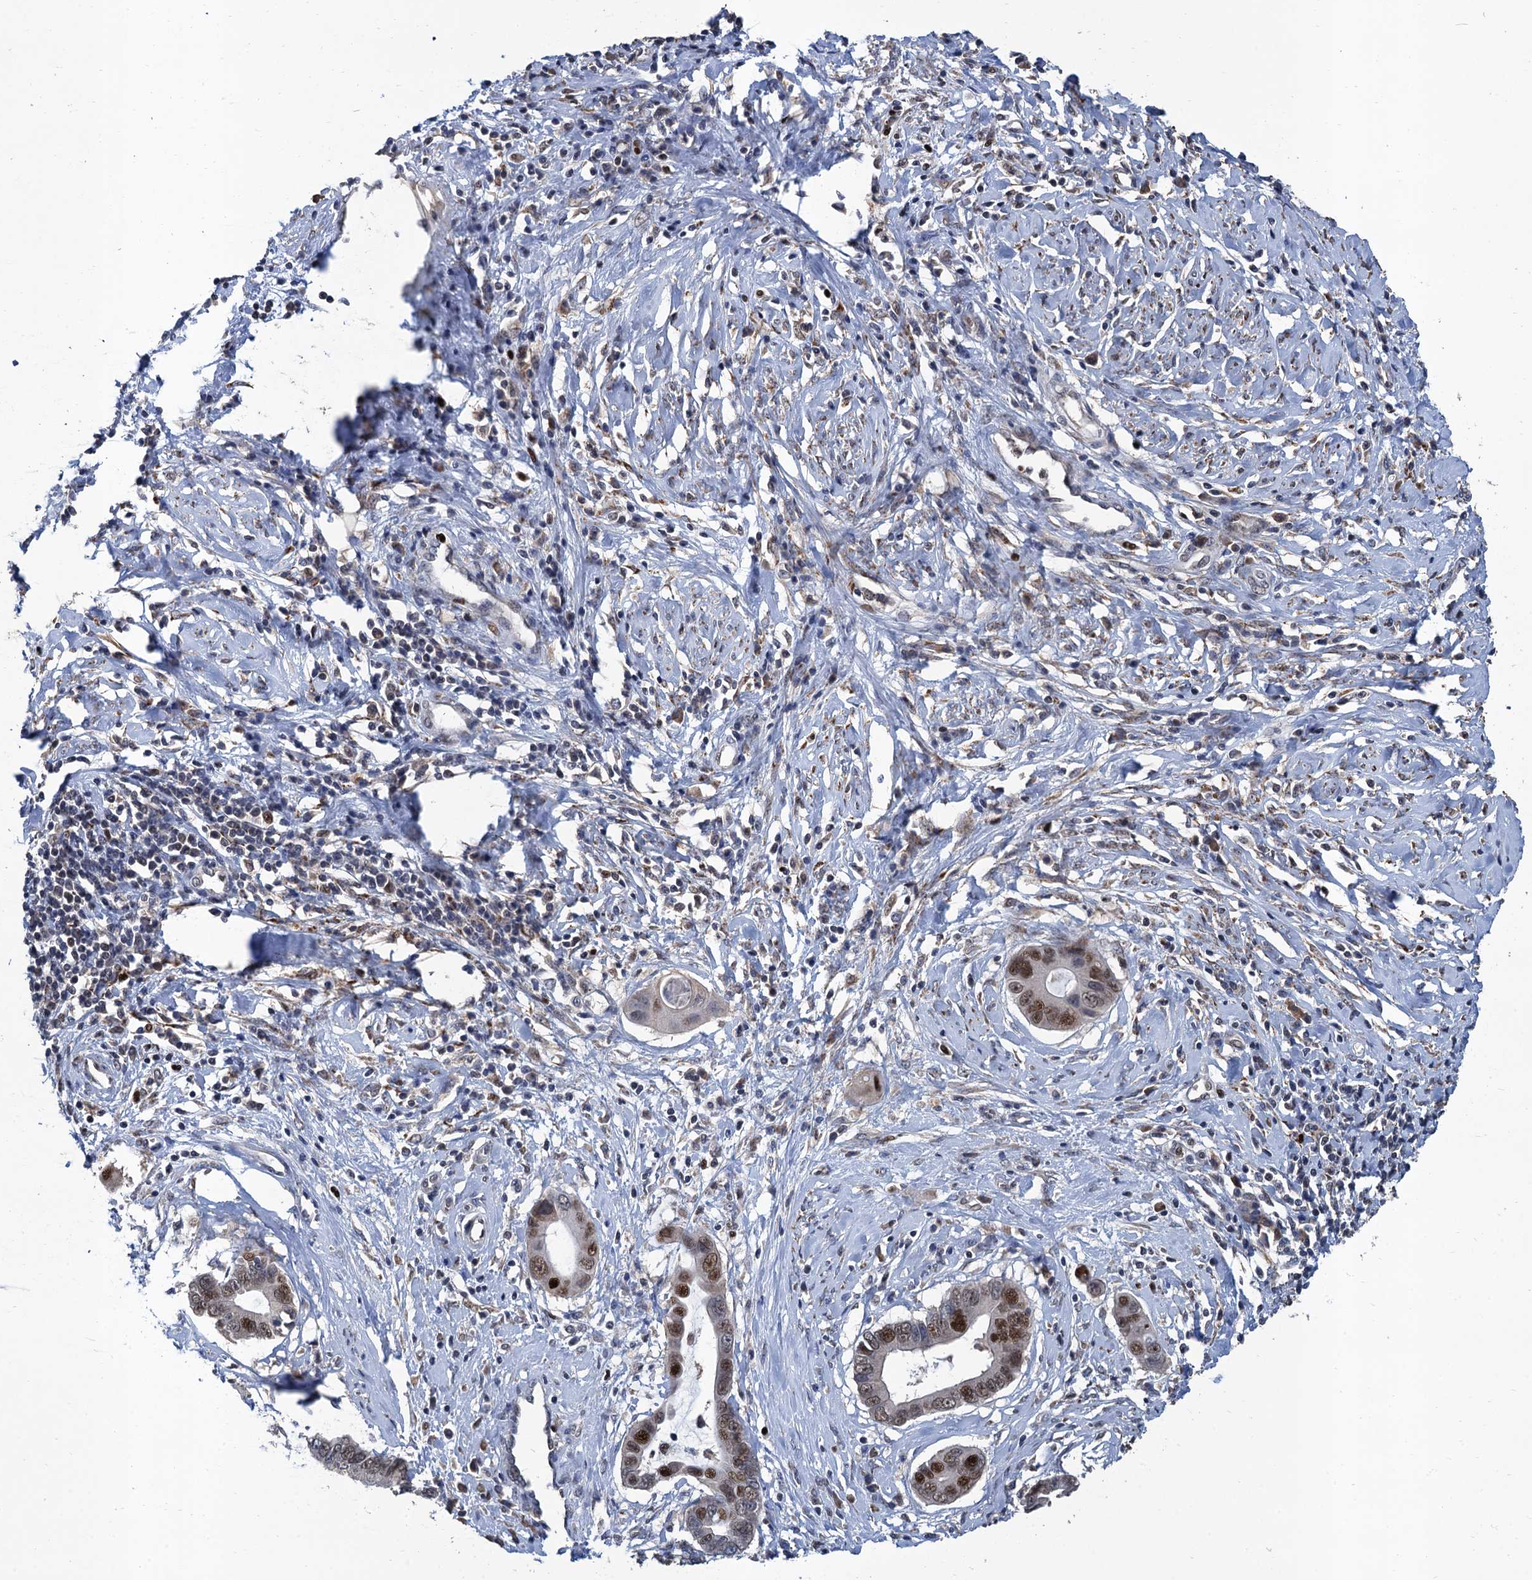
{"staining": {"intensity": "moderate", "quantity": "25%-75%", "location": "nuclear"}, "tissue": "cervical cancer", "cell_type": "Tumor cells", "image_type": "cancer", "snomed": [{"axis": "morphology", "description": "Adenocarcinoma, NOS"}, {"axis": "topography", "description": "Cervix"}], "caption": "Cervical cancer (adenocarcinoma) was stained to show a protein in brown. There is medium levels of moderate nuclear staining in about 25%-75% of tumor cells. The staining is performed using DAB (3,3'-diaminobenzidine) brown chromogen to label protein expression. The nuclei are counter-stained blue using hematoxylin.", "gene": "TSEN34", "patient": {"sex": "female", "age": 44}}